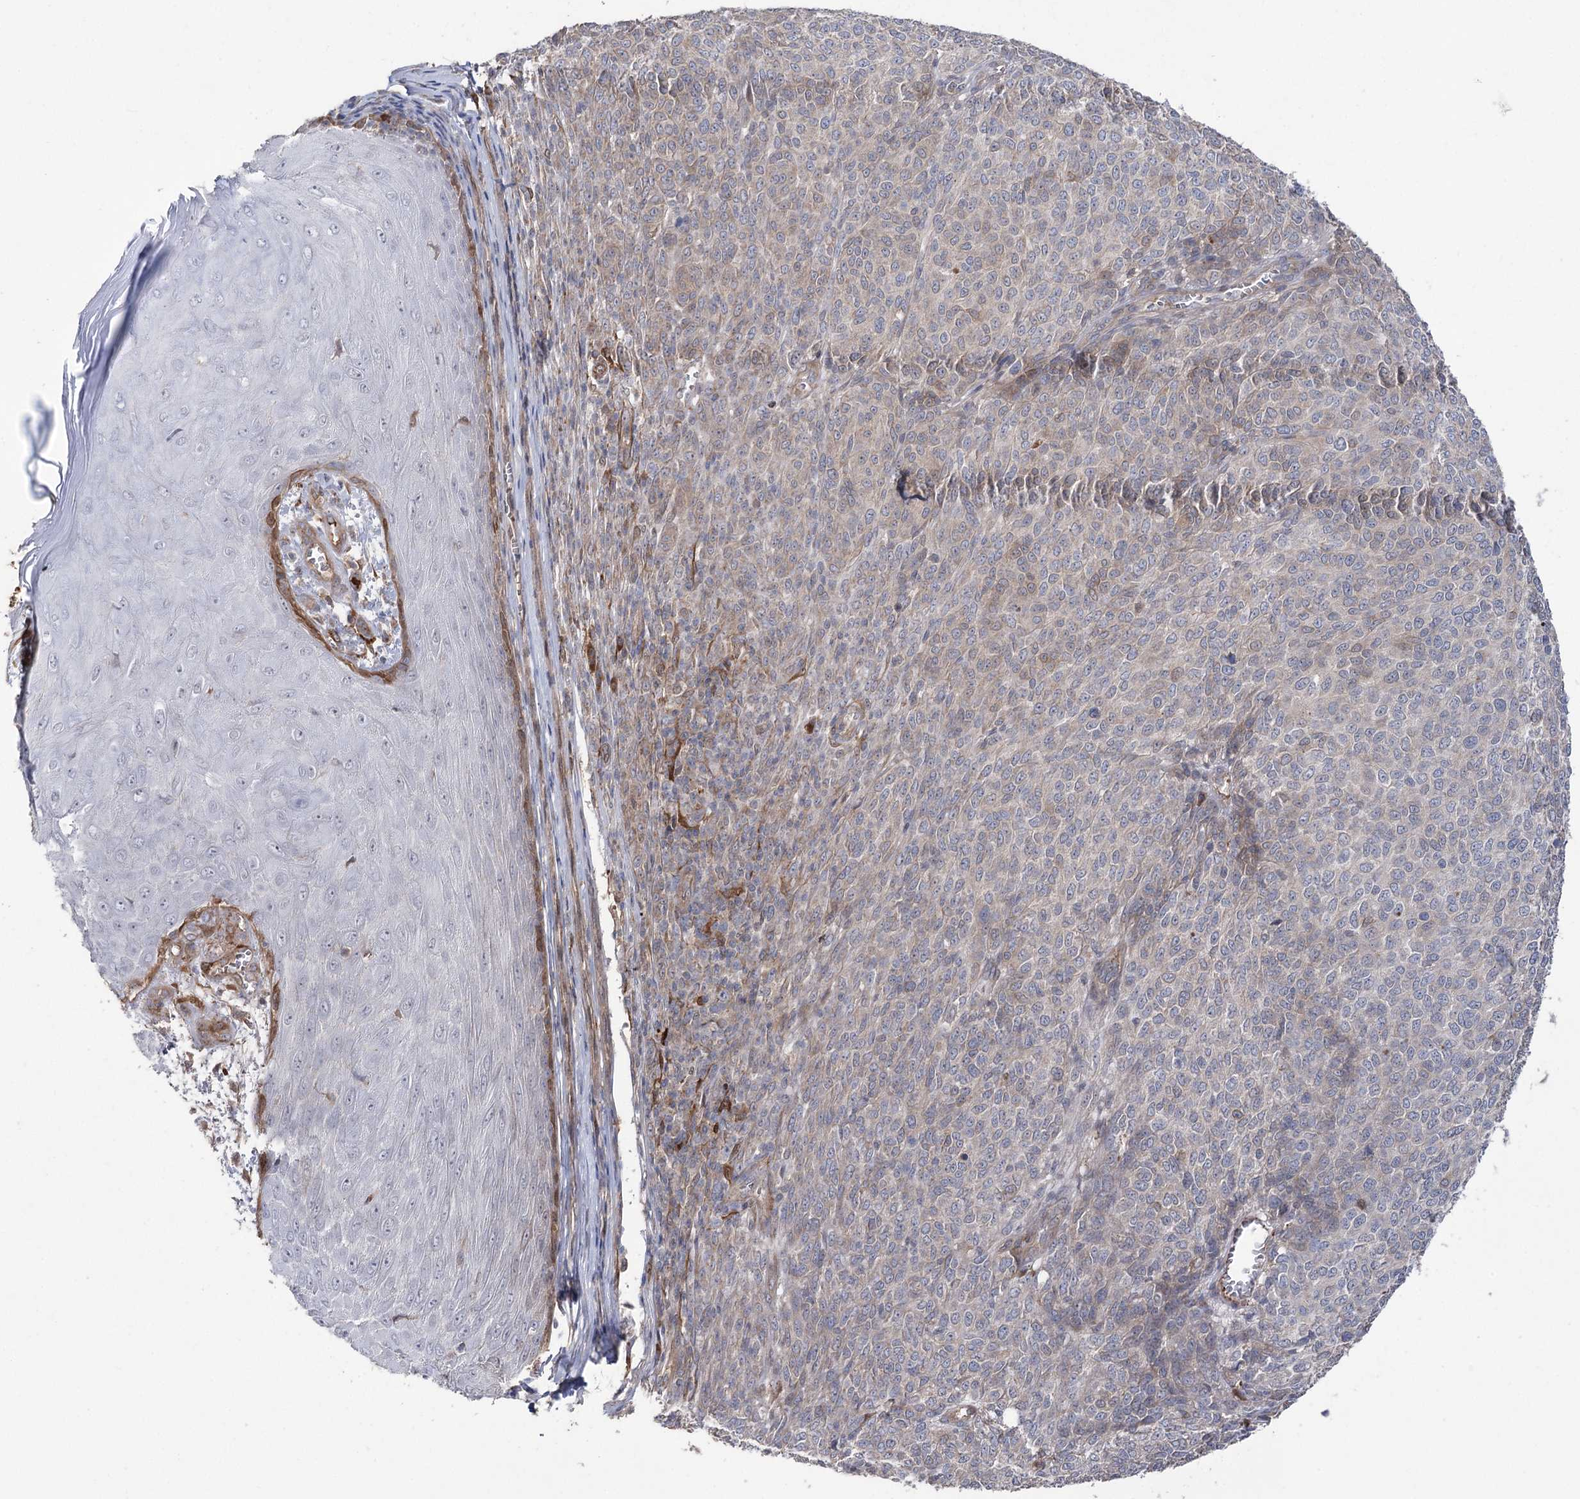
{"staining": {"intensity": "weak", "quantity": "25%-75%", "location": "cytoplasmic/membranous"}, "tissue": "melanoma", "cell_type": "Tumor cells", "image_type": "cancer", "snomed": [{"axis": "morphology", "description": "Malignant melanoma, NOS"}, {"axis": "topography", "description": "Skin"}], "caption": "Immunohistochemistry (IHC) (DAB (3,3'-diaminobenzidine)) staining of malignant melanoma demonstrates weak cytoplasmic/membranous protein positivity in approximately 25%-75% of tumor cells.", "gene": "OTUD1", "patient": {"sex": "male", "age": 49}}